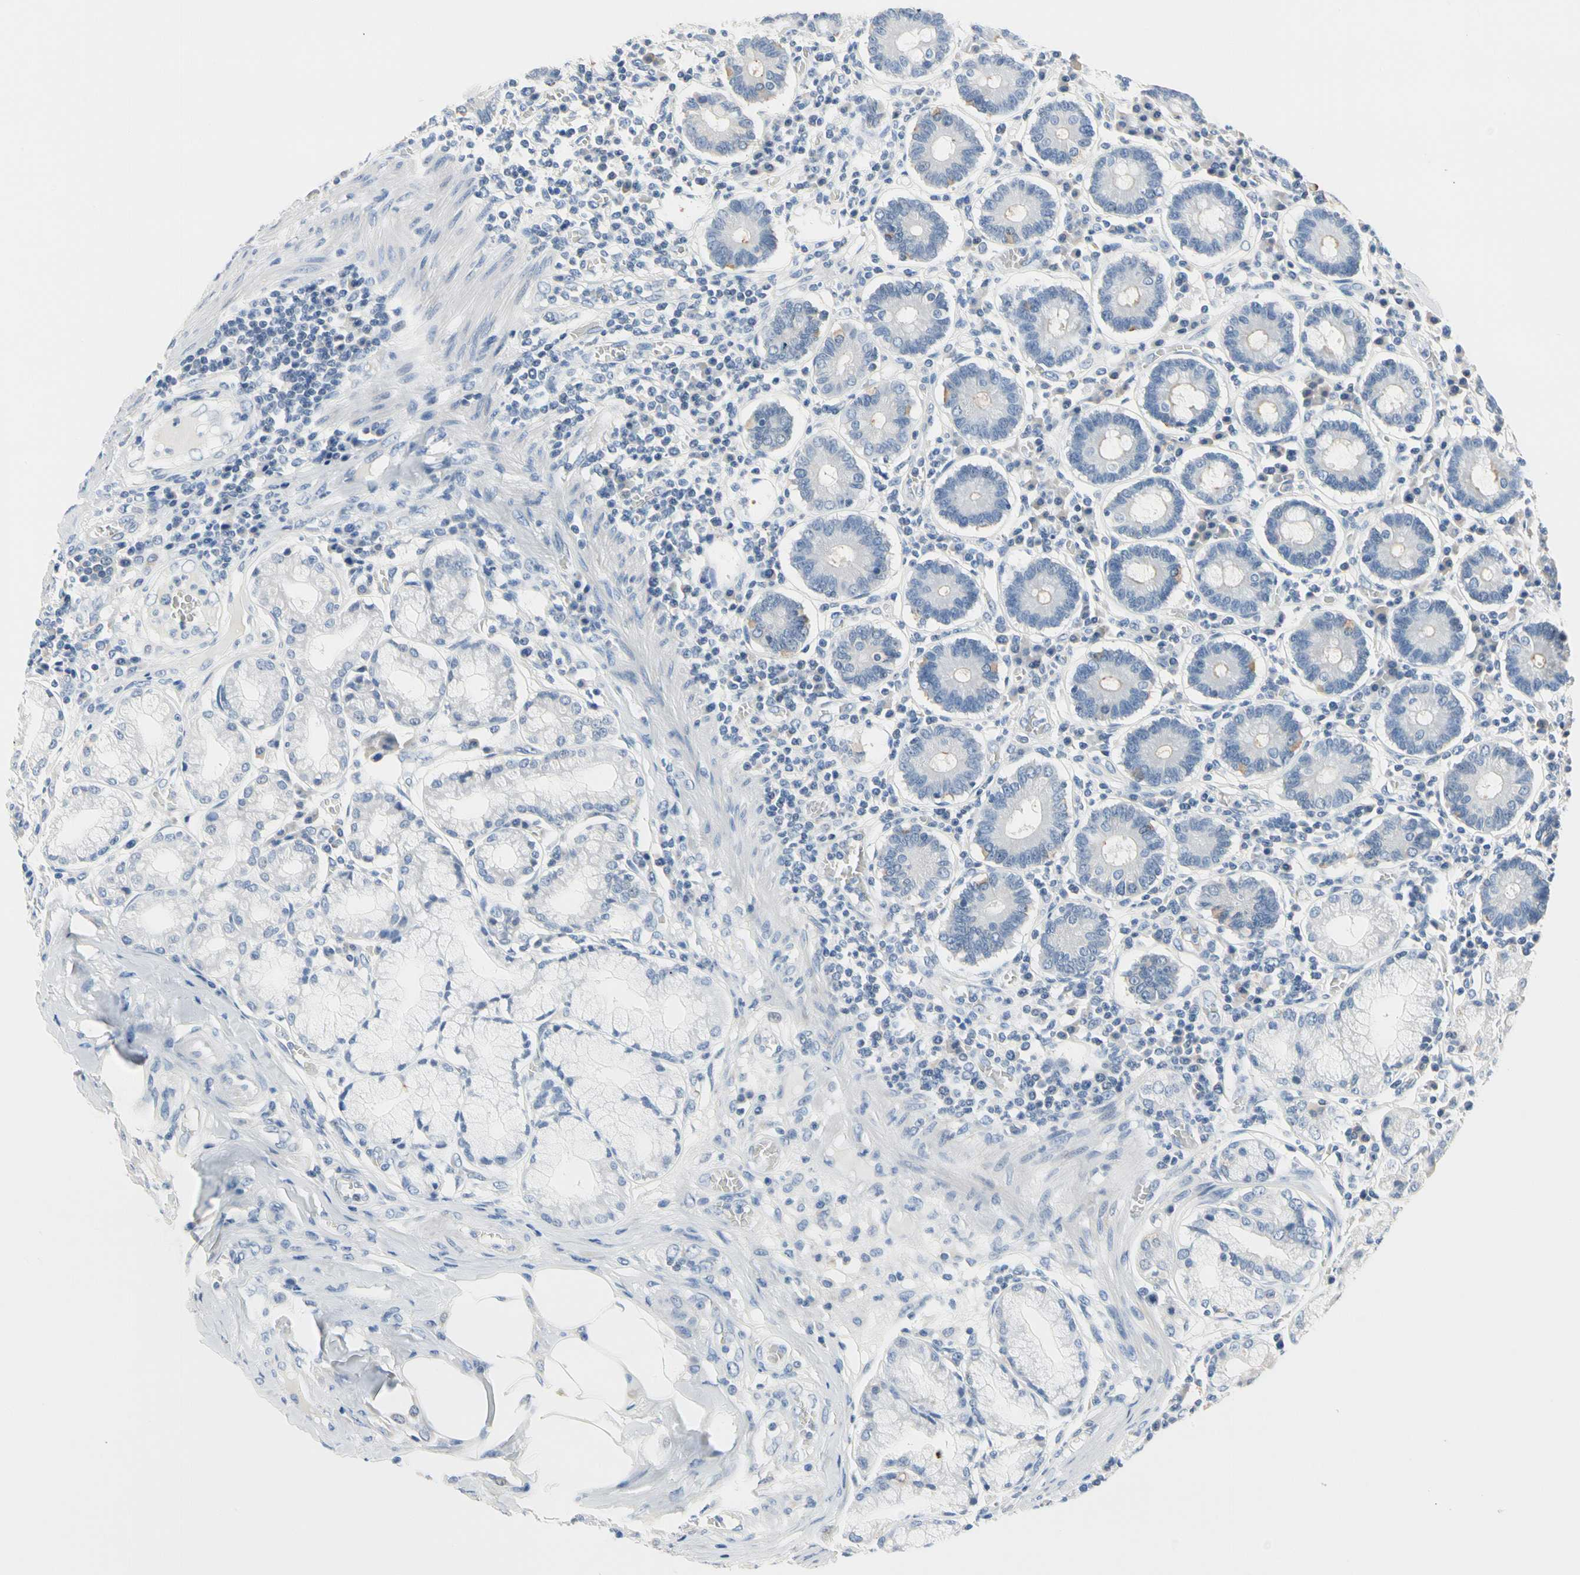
{"staining": {"intensity": "moderate", "quantity": "<25%", "location": "cytoplasmic/membranous"}, "tissue": "duodenum", "cell_type": "Glandular cells", "image_type": "normal", "snomed": [{"axis": "morphology", "description": "Normal tissue, NOS"}, {"axis": "topography", "description": "Duodenum"}], "caption": "Immunohistochemistry (IHC) of normal human duodenum shows low levels of moderate cytoplasmic/membranous staining in approximately <25% of glandular cells.", "gene": "MARK1", "patient": {"sex": "female", "age": 73}}